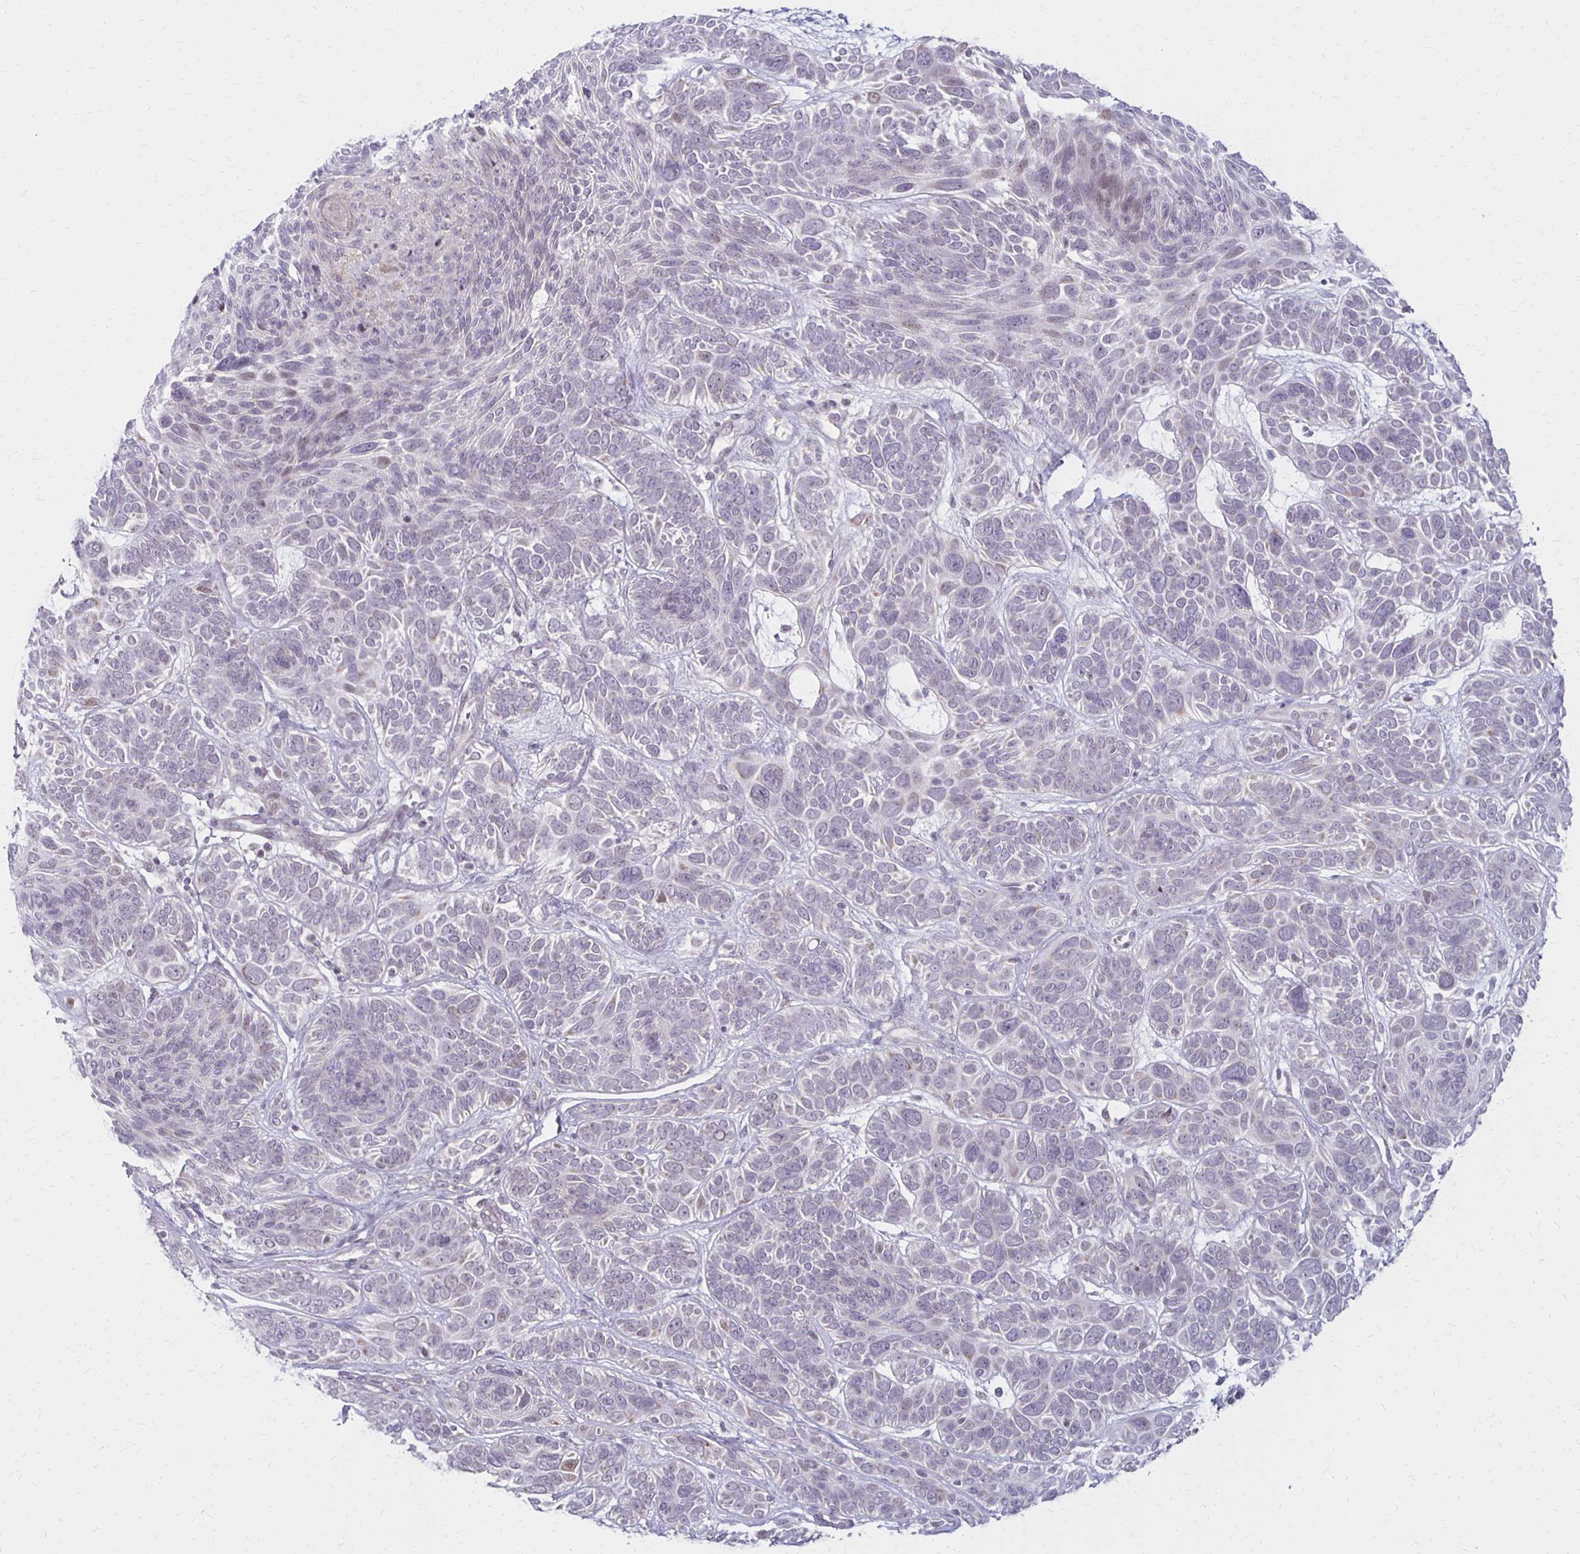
{"staining": {"intensity": "negative", "quantity": "none", "location": "none"}, "tissue": "skin cancer", "cell_type": "Tumor cells", "image_type": "cancer", "snomed": [{"axis": "morphology", "description": "Basal cell carcinoma"}, {"axis": "topography", "description": "Skin"}, {"axis": "topography", "description": "Skin of face"}], "caption": "This is an immunohistochemistry photomicrograph of skin cancer (basal cell carcinoma). There is no expression in tumor cells.", "gene": "DAGLA", "patient": {"sex": "male", "age": 73}}